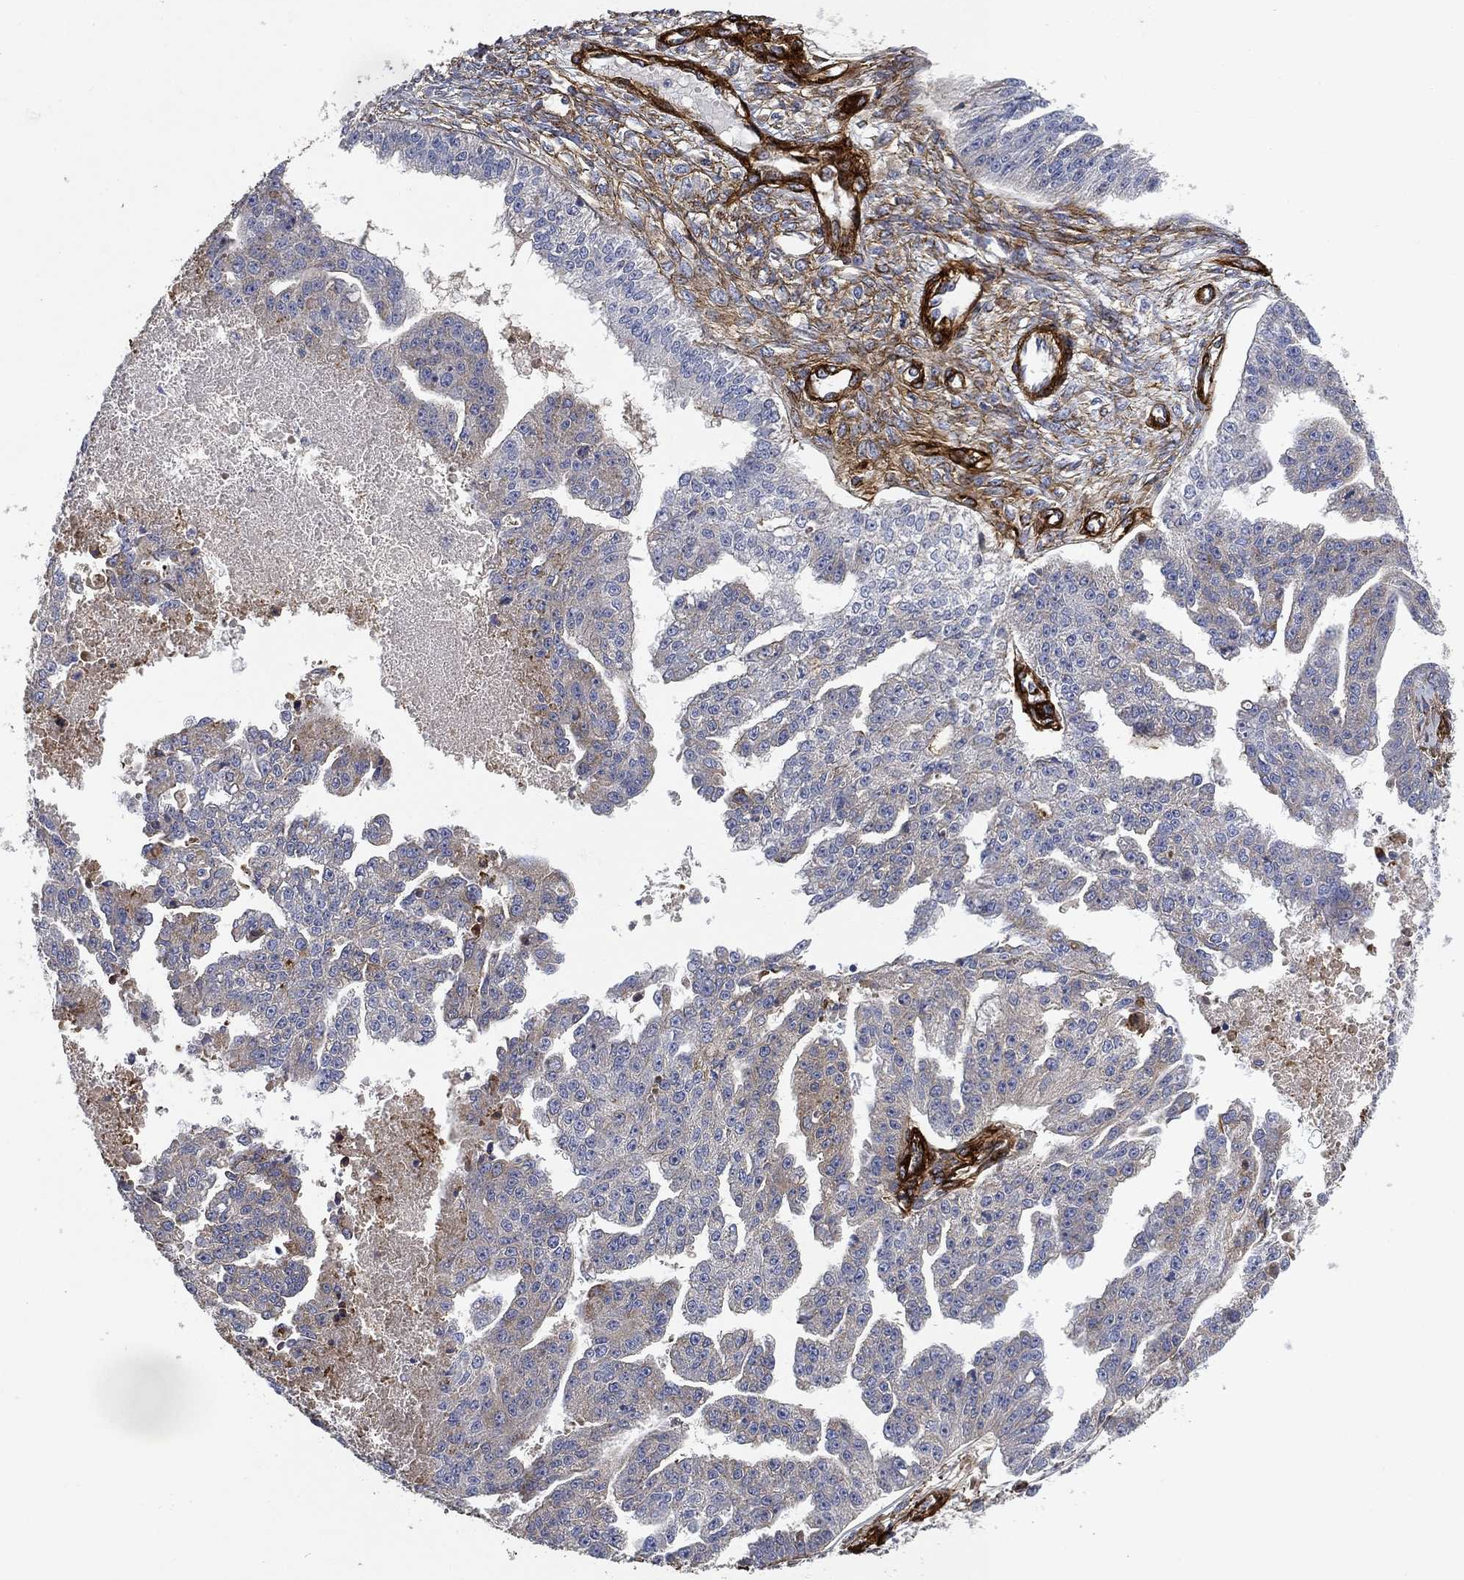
{"staining": {"intensity": "negative", "quantity": "none", "location": "none"}, "tissue": "ovarian cancer", "cell_type": "Tumor cells", "image_type": "cancer", "snomed": [{"axis": "morphology", "description": "Cystadenocarcinoma, serous, NOS"}, {"axis": "topography", "description": "Ovary"}], "caption": "An IHC histopathology image of serous cystadenocarcinoma (ovarian) is shown. There is no staining in tumor cells of serous cystadenocarcinoma (ovarian).", "gene": "COL4A2", "patient": {"sex": "female", "age": 58}}